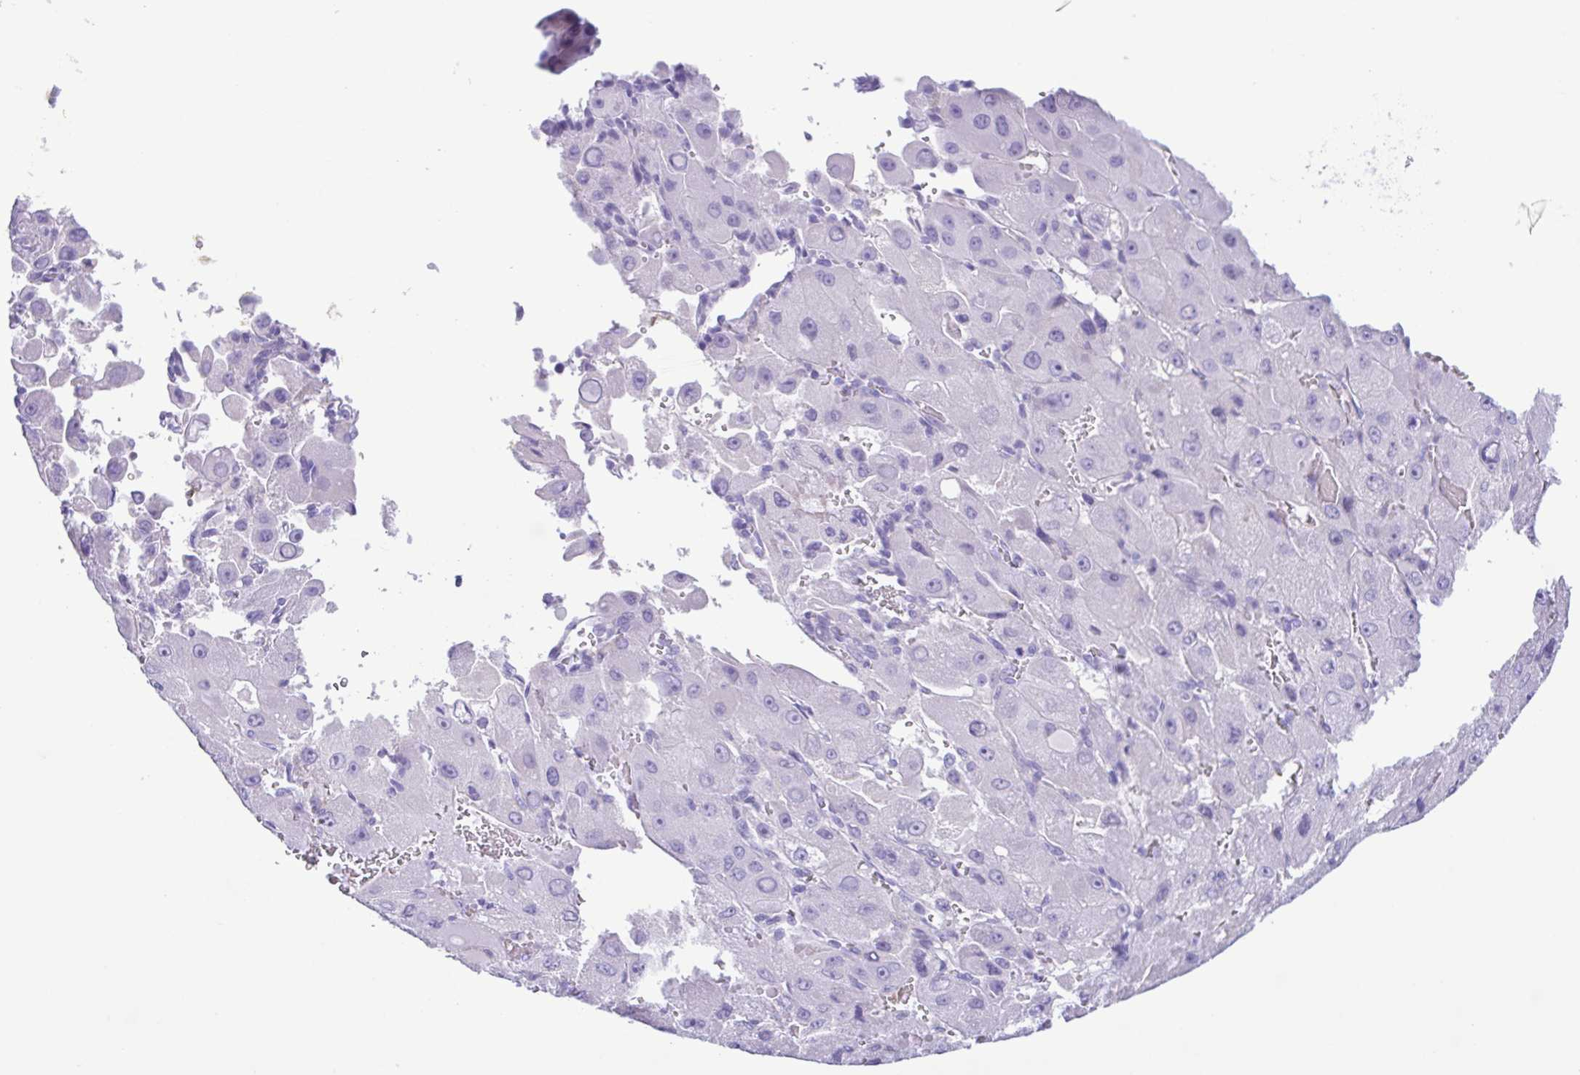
{"staining": {"intensity": "negative", "quantity": "none", "location": "none"}, "tissue": "liver cancer", "cell_type": "Tumor cells", "image_type": "cancer", "snomed": [{"axis": "morphology", "description": "Carcinoma, Hepatocellular, NOS"}, {"axis": "topography", "description": "Liver"}], "caption": "Immunohistochemistry histopathology image of human liver cancer (hepatocellular carcinoma) stained for a protein (brown), which displays no staining in tumor cells.", "gene": "GPR182", "patient": {"sex": "male", "age": 27}}